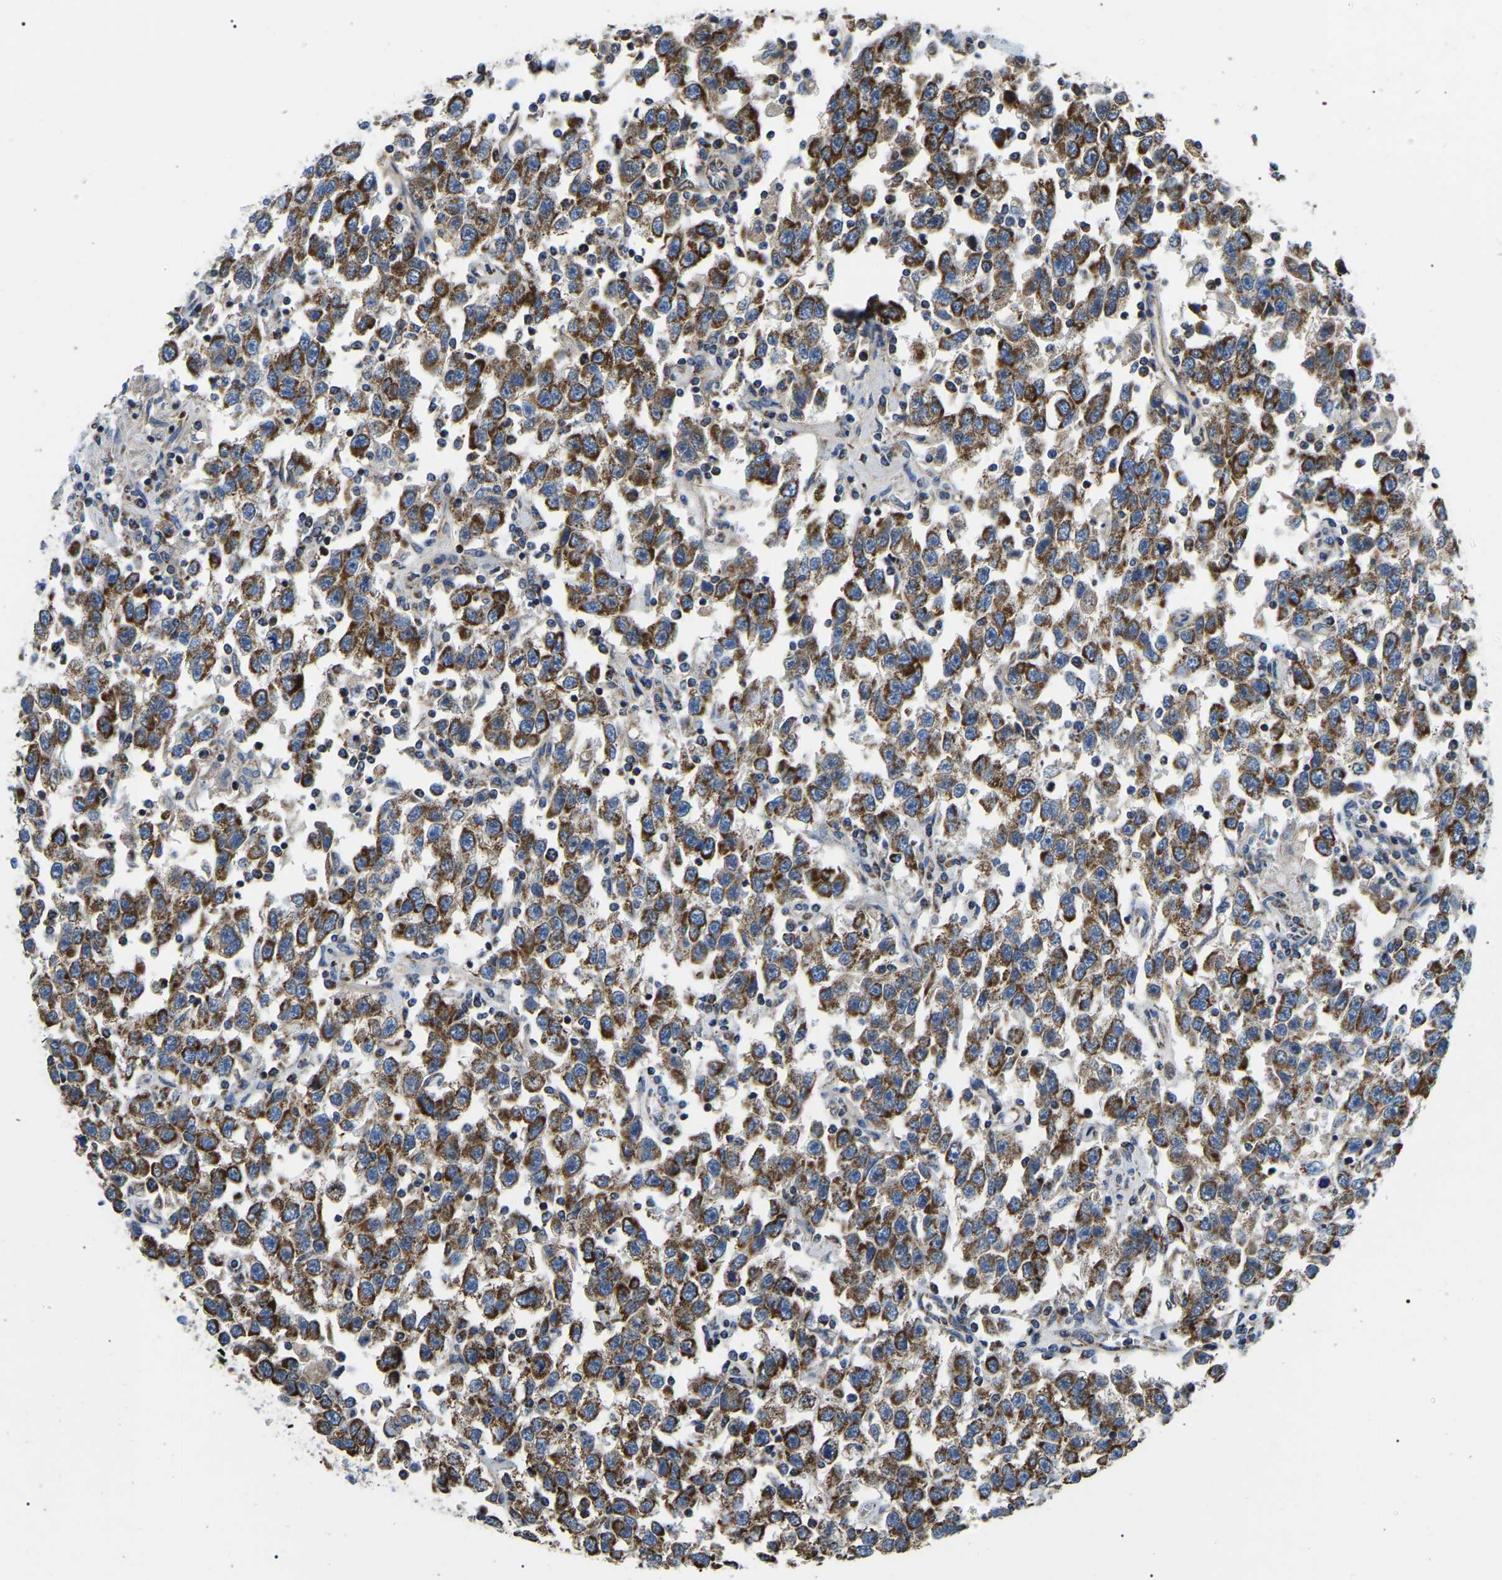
{"staining": {"intensity": "moderate", "quantity": ">75%", "location": "cytoplasmic/membranous"}, "tissue": "testis cancer", "cell_type": "Tumor cells", "image_type": "cancer", "snomed": [{"axis": "morphology", "description": "Seminoma, NOS"}, {"axis": "topography", "description": "Testis"}], "caption": "Moderate cytoplasmic/membranous positivity for a protein is present in approximately >75% of tumor cells of testis cancer using IHC.", "gene": "PPM1E", "patient": {"sex": "male", "age": 41}}